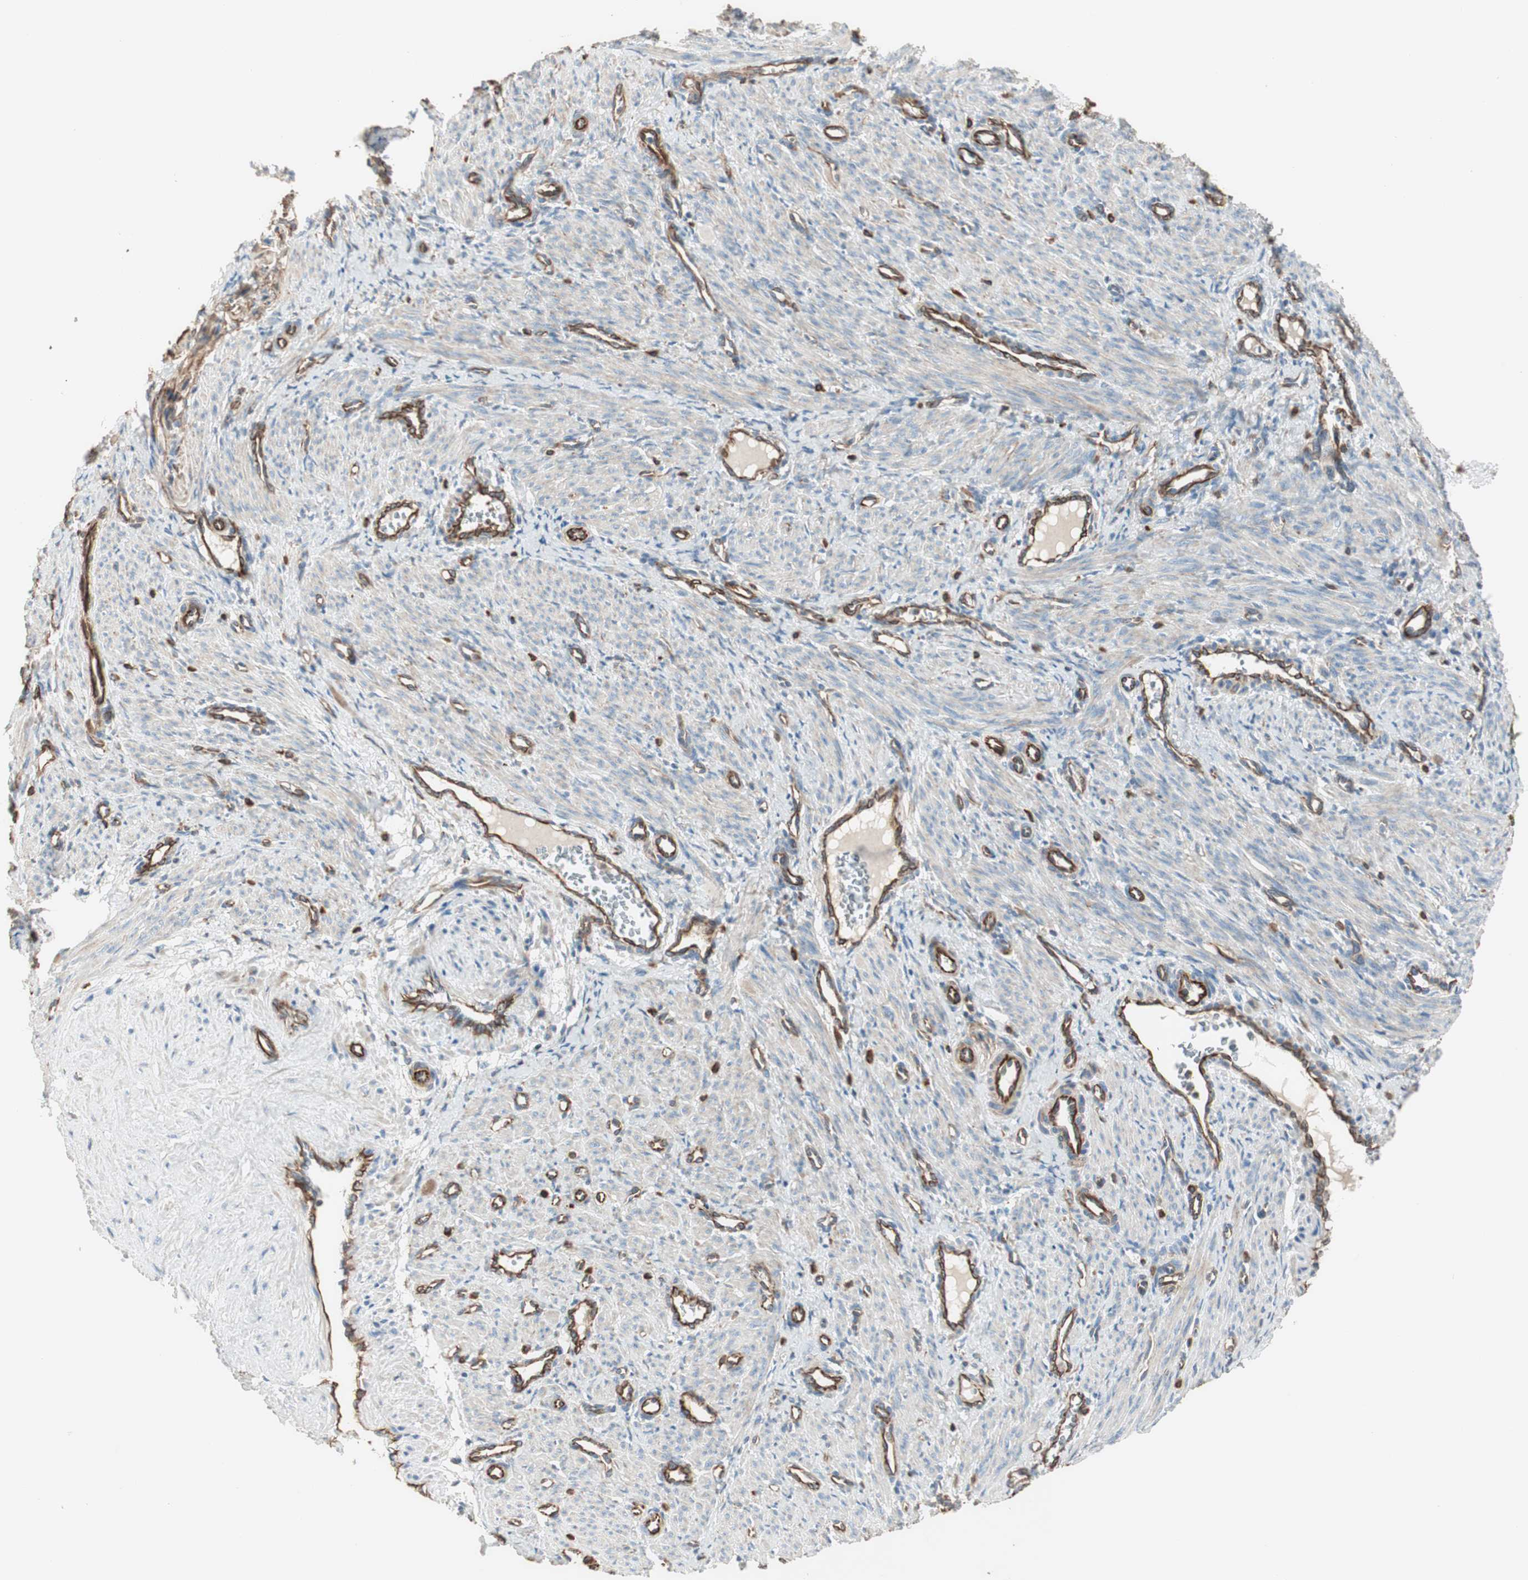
{"staining": {"intensity": "moderate", "quantity": "25%-75%", "location": "cytoplasmic/membranous"}, "tissue": "smooth muscle", "cell_type": "Smooth muscle cells", "image_type": "normal", "snomed": [{"axis": "morphology", "description": "Normal tissue, NOS"}, {"axis": "topography", "description": "Endometrium"}], "caption": "A photomicrograph of smooth muscle stained for a protein exhibits moderate cytoplasmic/membranous brown staining in smooth muscle cells. The staining was performed using DAB (3,3'-diaminobenzidine) to visualize the protein expression in brown, while the nuclei were stained in blue with hematoxylin (Magnification: 20x).", "gene": "SRCIN1", "patient": {"sex": "female", "age": 33}}